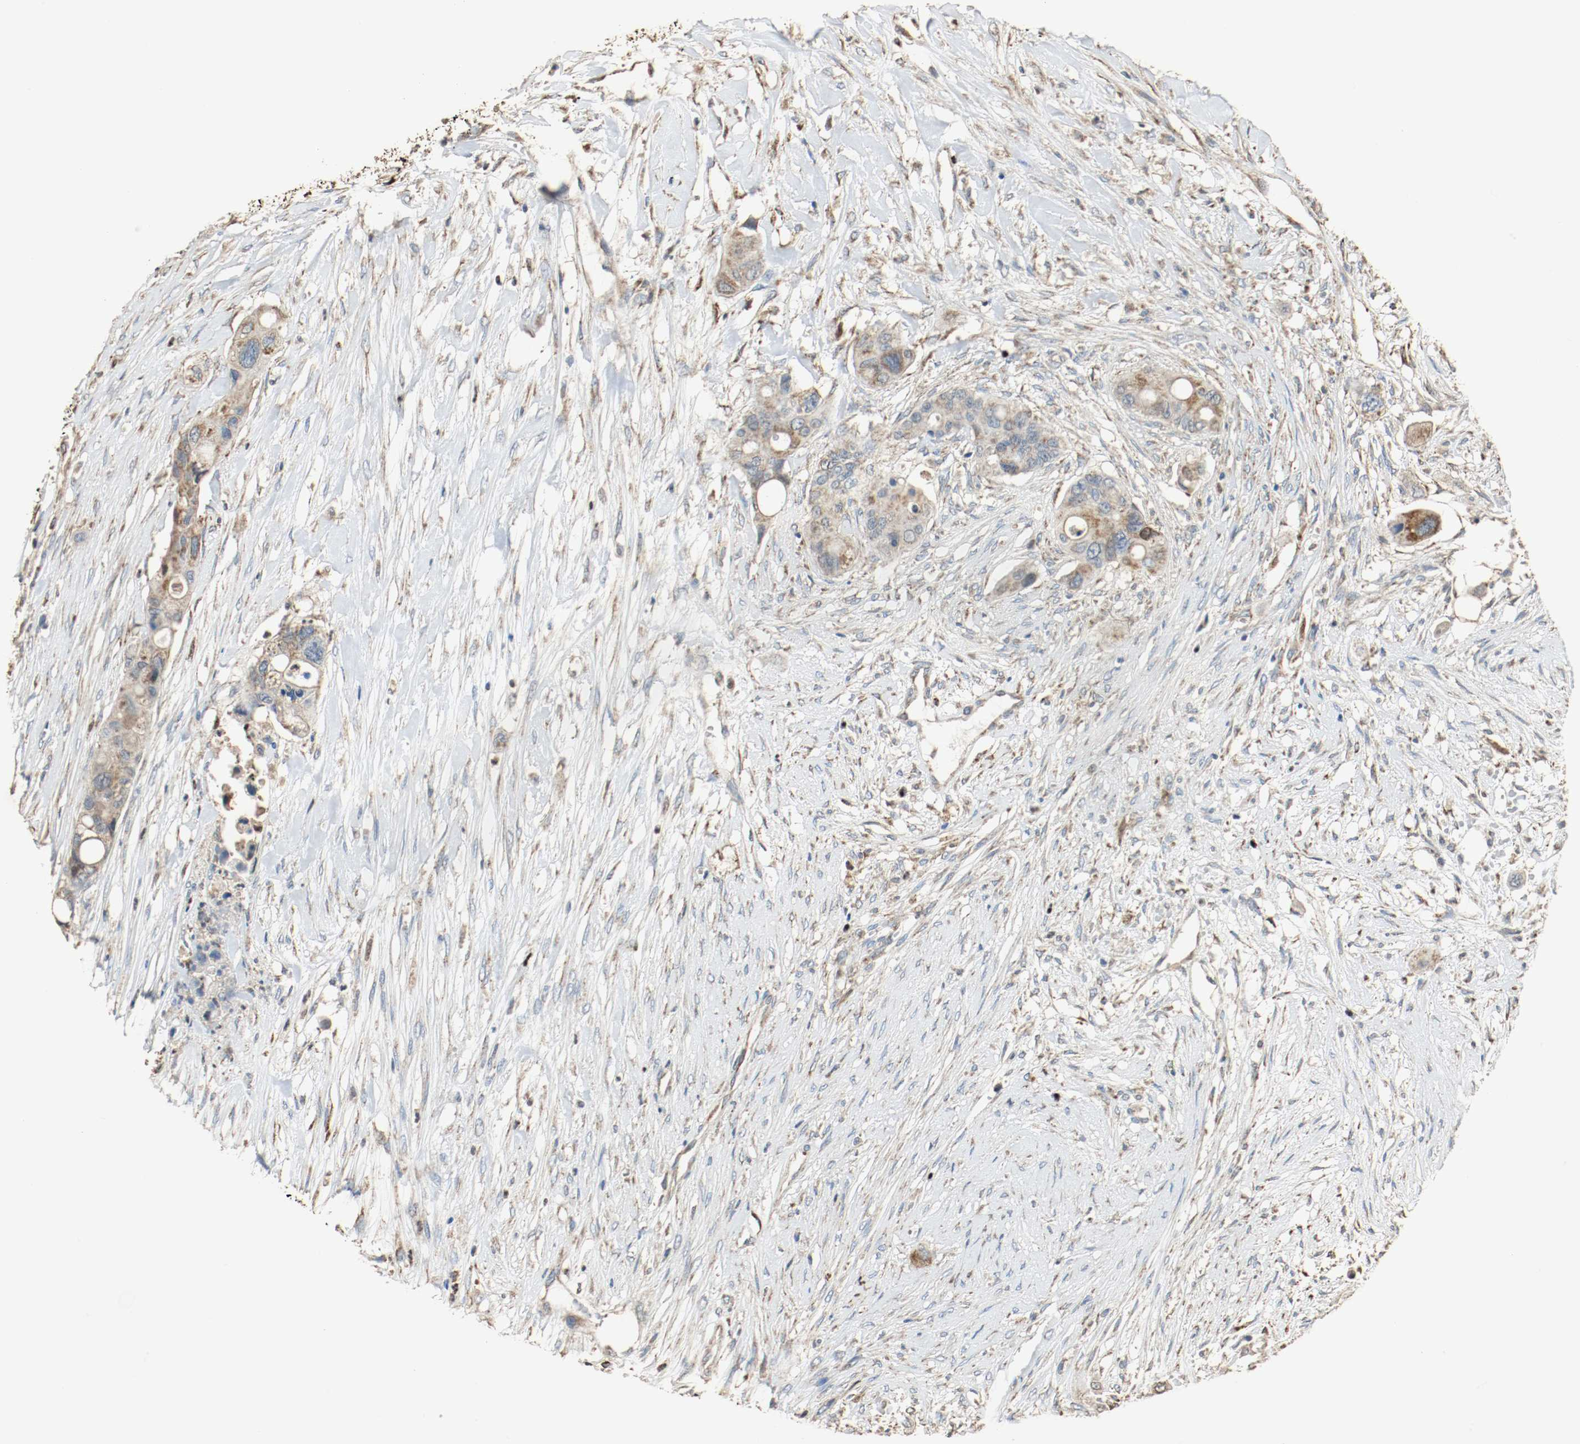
{"staining": {"intensity": "moderate", "quantity": ">75%", "location": "cytoplasmic/membranous"}, "tissue": "colorectal cancer", "cell_type": "Tumor cells", "image_type": "cancer", "snomed": [{"axis": "morphology", "description": "Adenocarcinoma, NOS"}, {"axis": "topography", "description": "Colon"}], "caption": "This histopathology image exhibits colorectal cancer (adenocarcinoma) stained with IHC to label a protein in brown. The cytoplasmic/membranous of tumor cells show moderate positivity for the protein. Nuclei are counter-stained blue.", "gene": "ALDH4A1", "patient": {"sex": "female", "age": 57}}